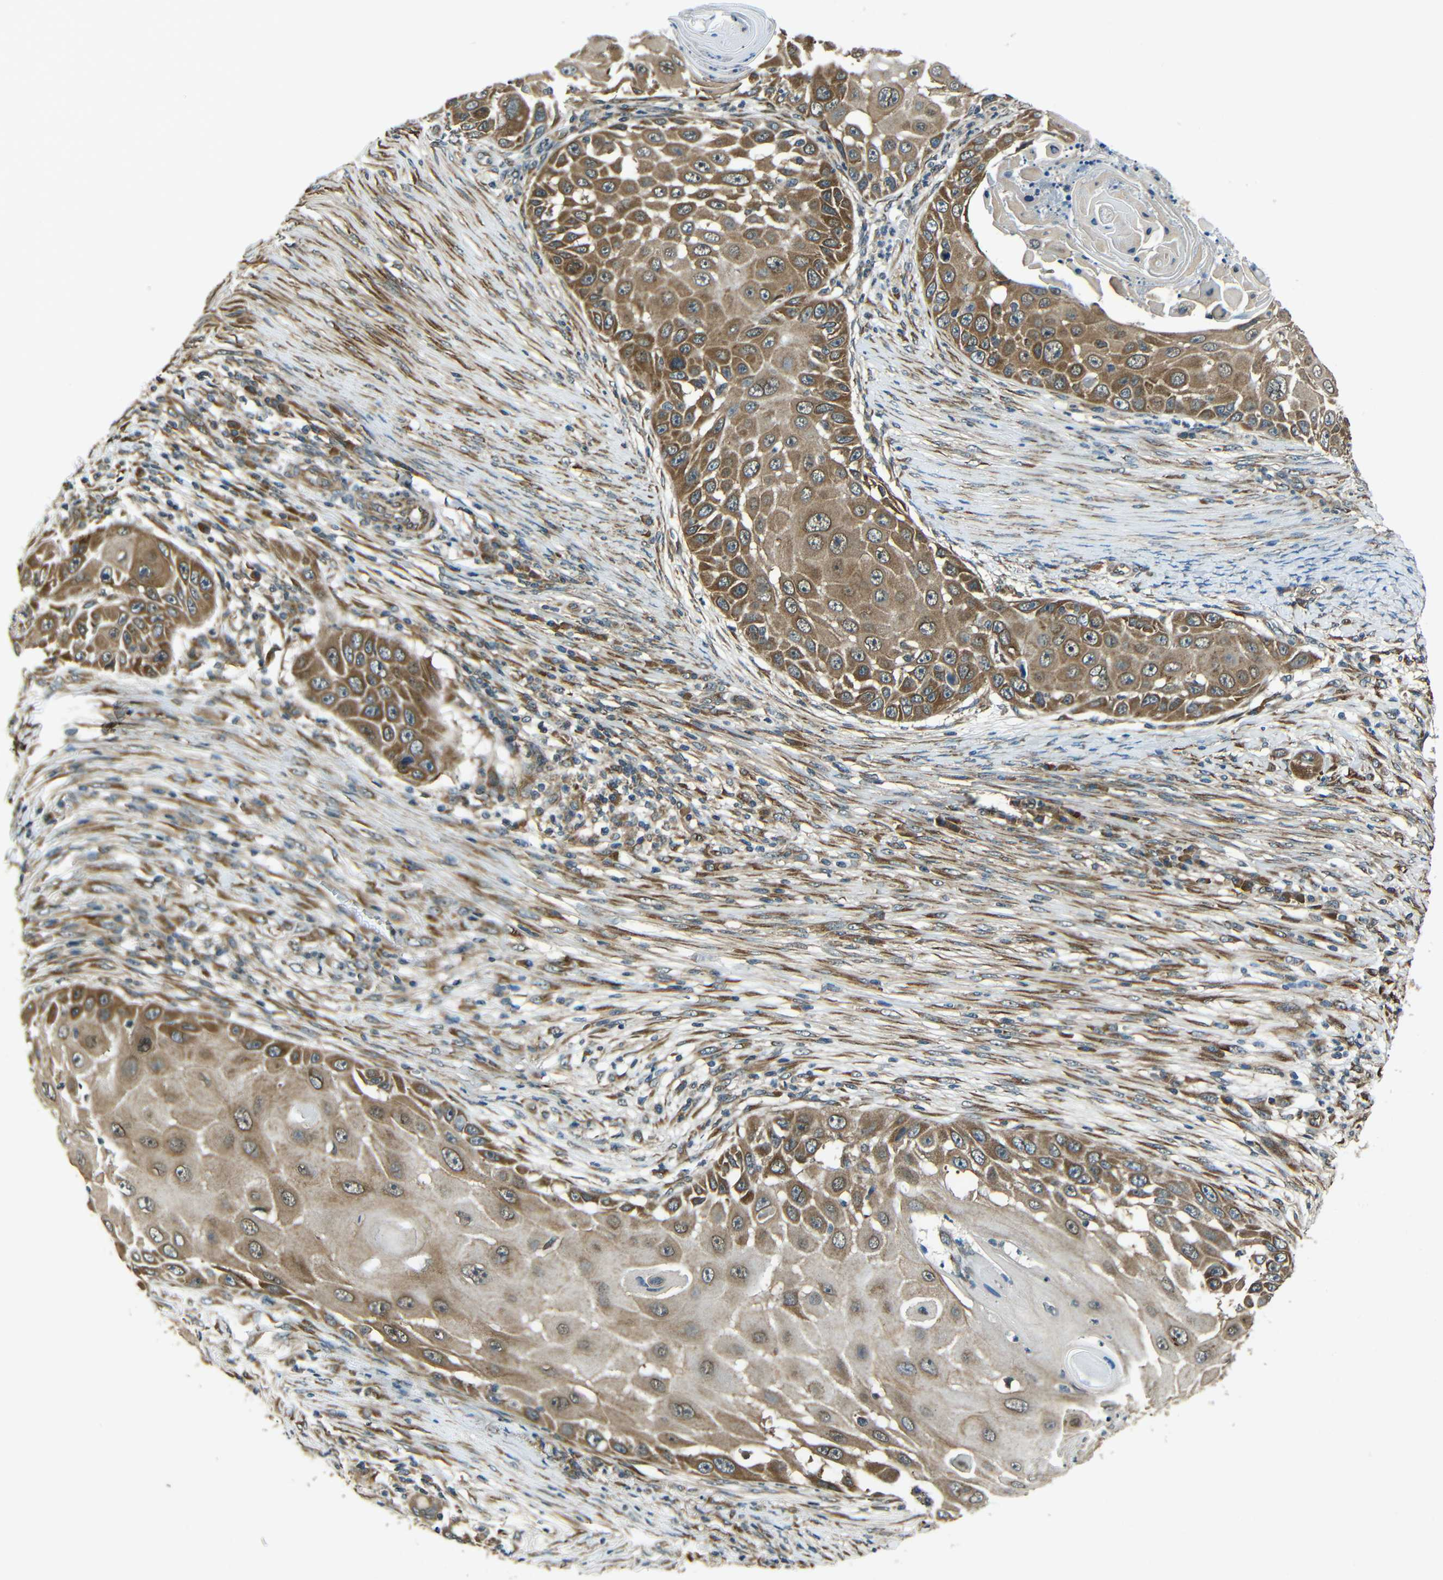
{"staining": {"intensity": "moderate", "quantity": "25%-75%", "location": "cytoplasmic/membranous"}, "tissue": "skin cancer", "cell_type": "Tumor cells", "image_type": "cancer", "snomed": [{"axis": "morphology", "description": "Squamous cell carcinoma, NOS"}, {"axis": "topography", "description": "Skin"}], "caption": "Immunohistochemistry (IHC) photomicrograph of skin squamous cell carcinoma stained for a protein (brown), which shows medium levels of moderate cytoplasmic/membranous staining in approximately 25%-75% of tumor cells.", "gene": "VAPB", "patient": {"sex": "female", "age": 44}}